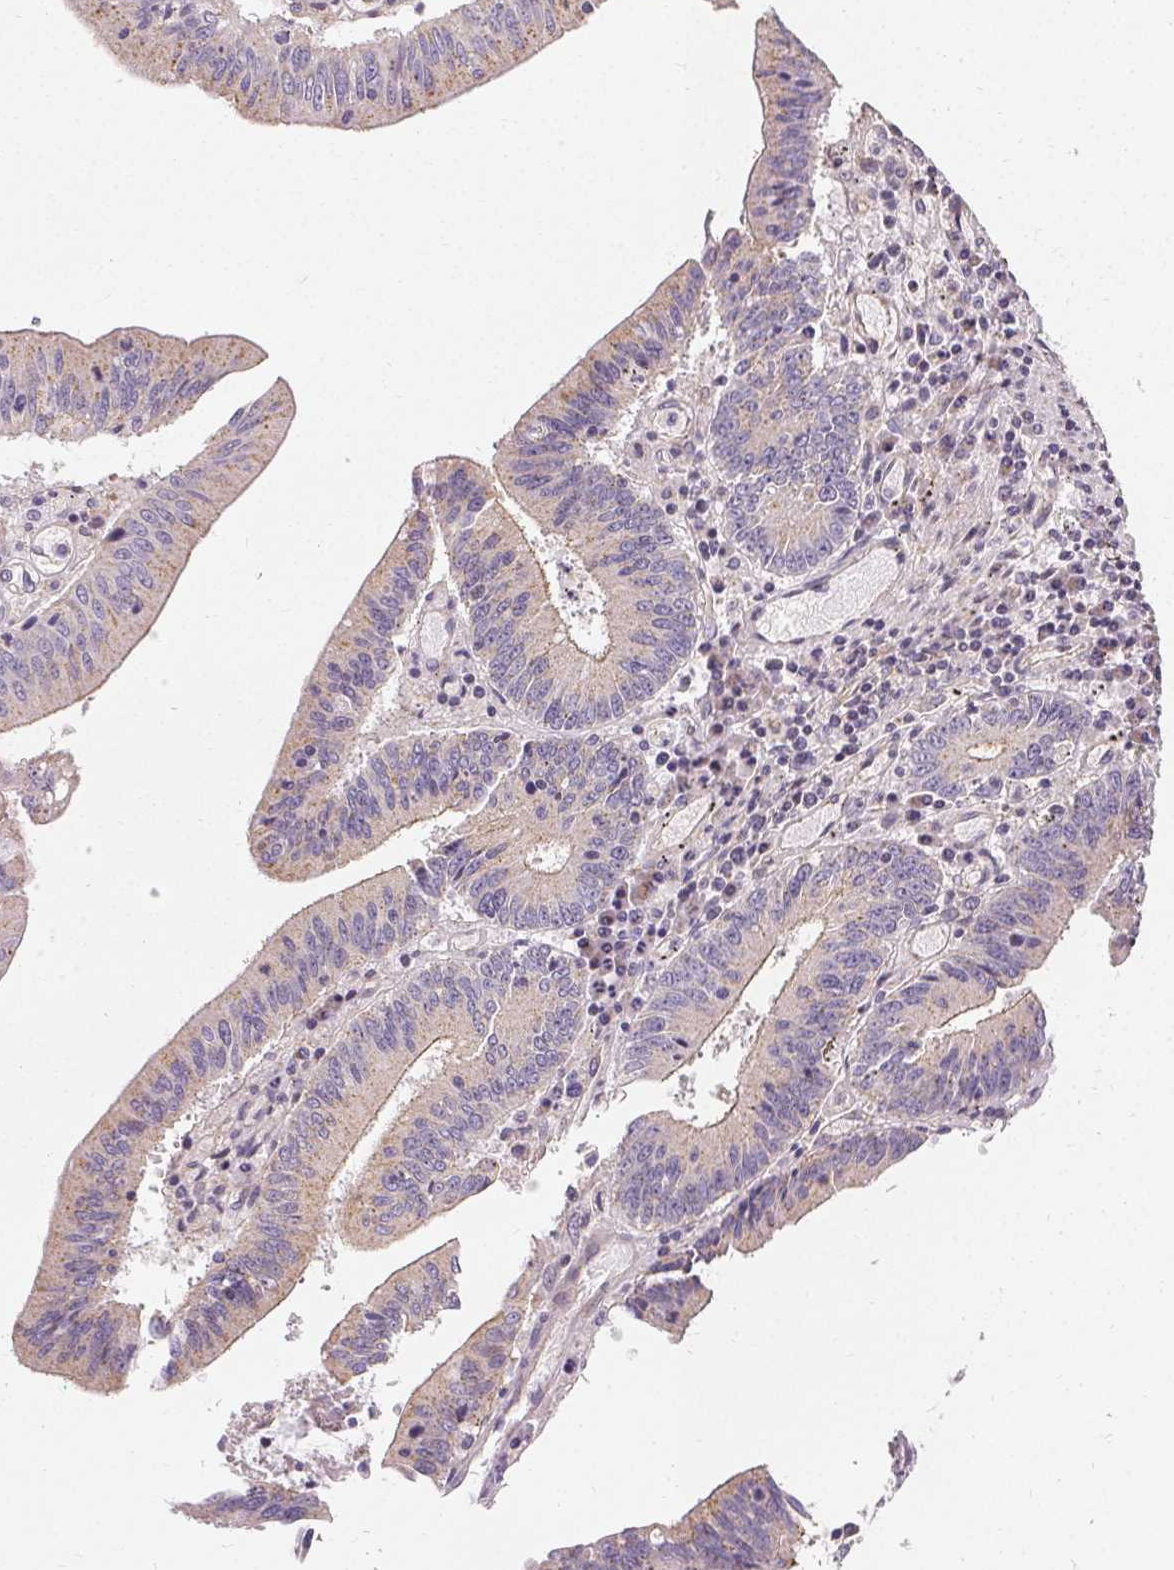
{"staining": {"intensity": "weak", "quantity": "<25%", "location": "cytoplasmic/membranous"}, "tissue": "stomach cancer", "cell_type": "Tumor cells", "image_type": "cancer", "snomed": [{"axis": "morphology", "description": "Adenocarcinoma, NOS"}, {"axis": "topography", "description": "Stomach, upper"}], "caption": "This photomicrograph is of stomach adenocarcinoma stained with immunohistochemistry to label a protein in brown with the nuclei are counter-stained blue. There is no expression in tumor cells.", "gene": "APLP1", "patient": {"sex": "male", "age": 68}}